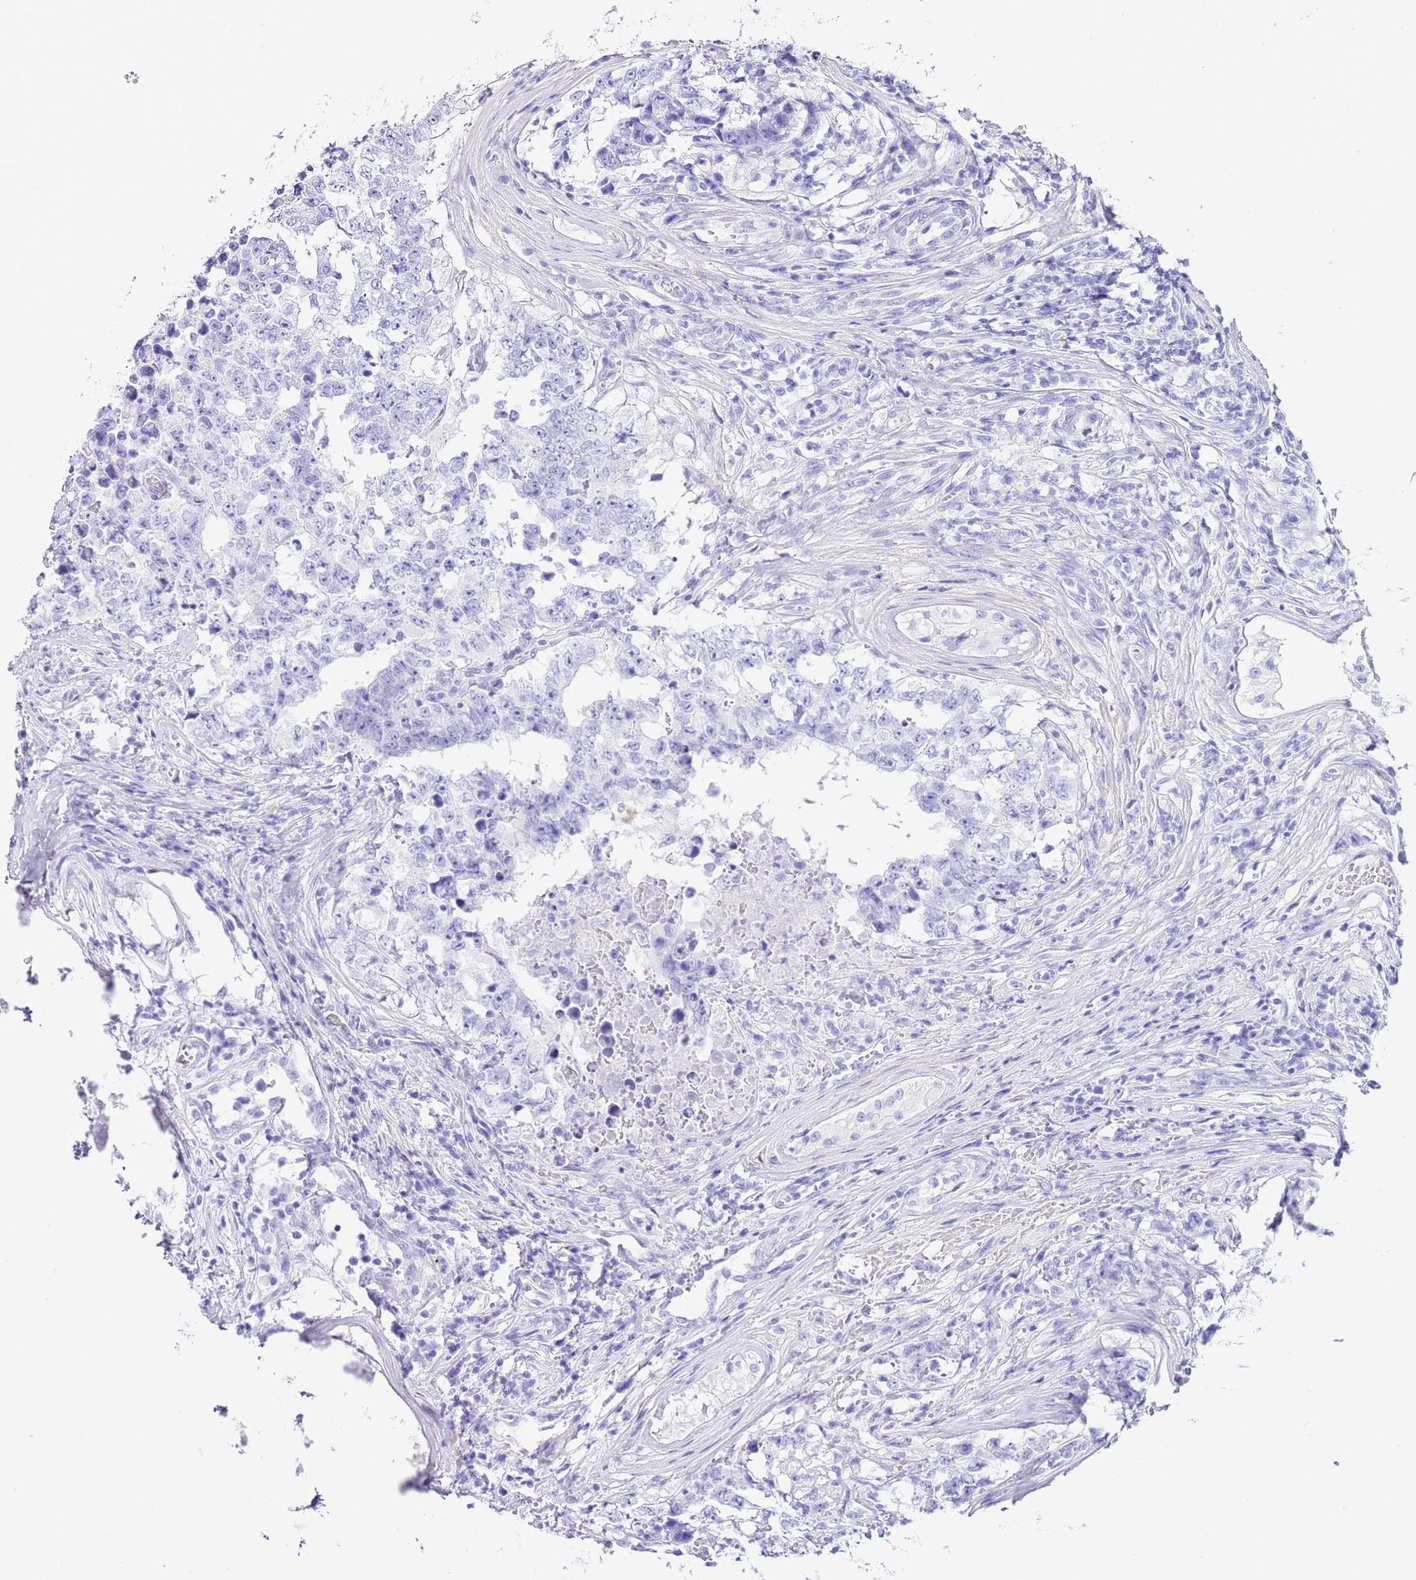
{"staining": {"intensity": "negative", "quantity": "none", "location": "none"}, "tissue": "testis cancer", "cell_type": "Tumor cells", "image_type": "cancer", "snomed": [{"axis": "morphology", "description": "Normal tissue, NOS"}, {"axis": "morphology", "description": "Carcinoma, Embryonal, NOS"}, {"axis": "topography", "description": "Testis"}, {"axis": "topography", "description": "Epididymis"}], "caption": "Immunohistochemical staining of testis cancer shows no significant positivity in tumor cells.", "gene": "KCNC1", "patient": {"sex": "male", "age": 25}}